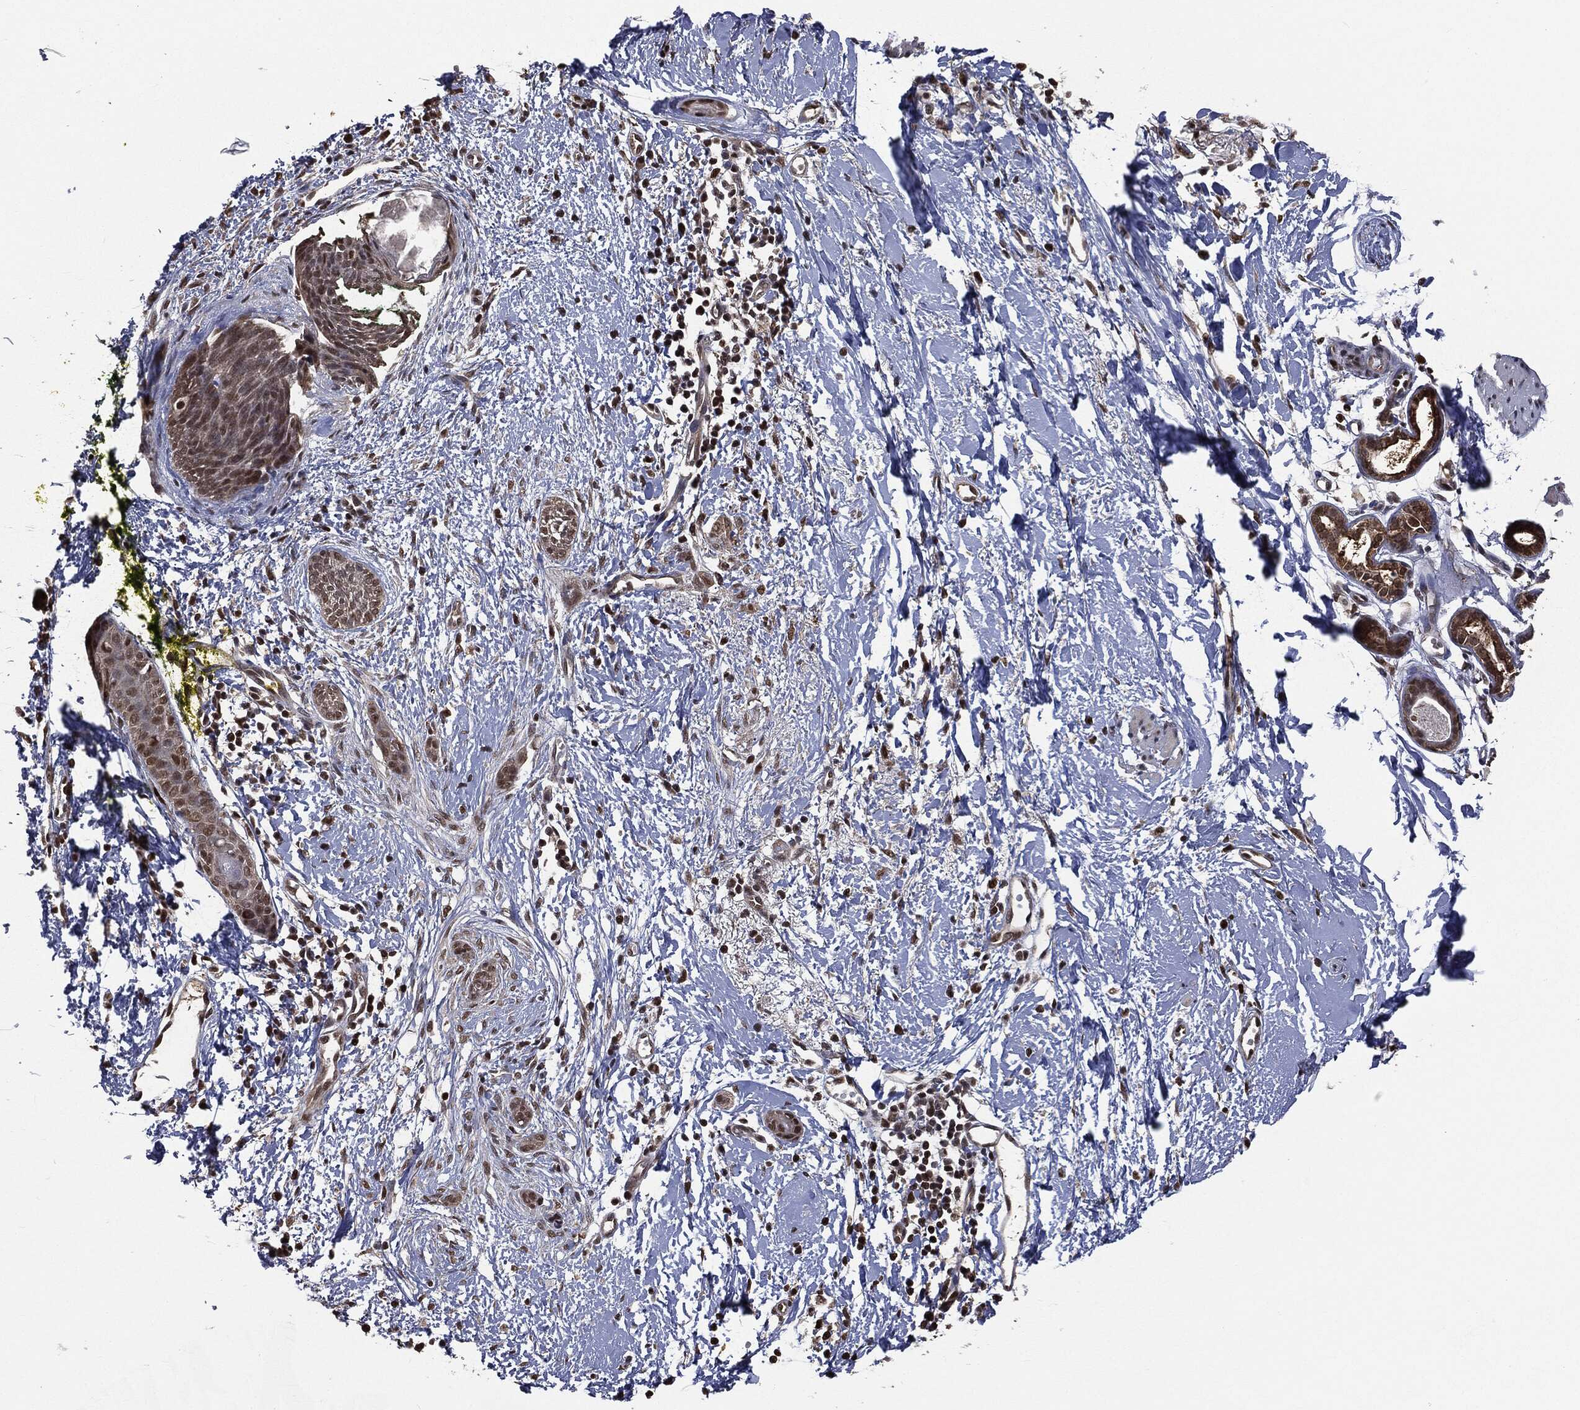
{"staining": {"intensity": "moderate", "quantity": "<25%", "location": "nuclear"}, "tissue": "skin cancer", "cell_type": "Tumor cells", "image_type": "cancer", "snomed": [{"axis": "morphology", "description": "Basal cell carcinoma"}, {"axis": "topography", "description": "Skin"}], "caption": "Immunohistochemical staining of human skin basal cell carcinoma reveals low levels of moderate nuclear staining in approximately <25% of tumor cells. (brown staining indicates protein expression, while blue staining denotes nuclei).", "gene": "SHLD2", "patient": {"sex": "female", "age": 65}}